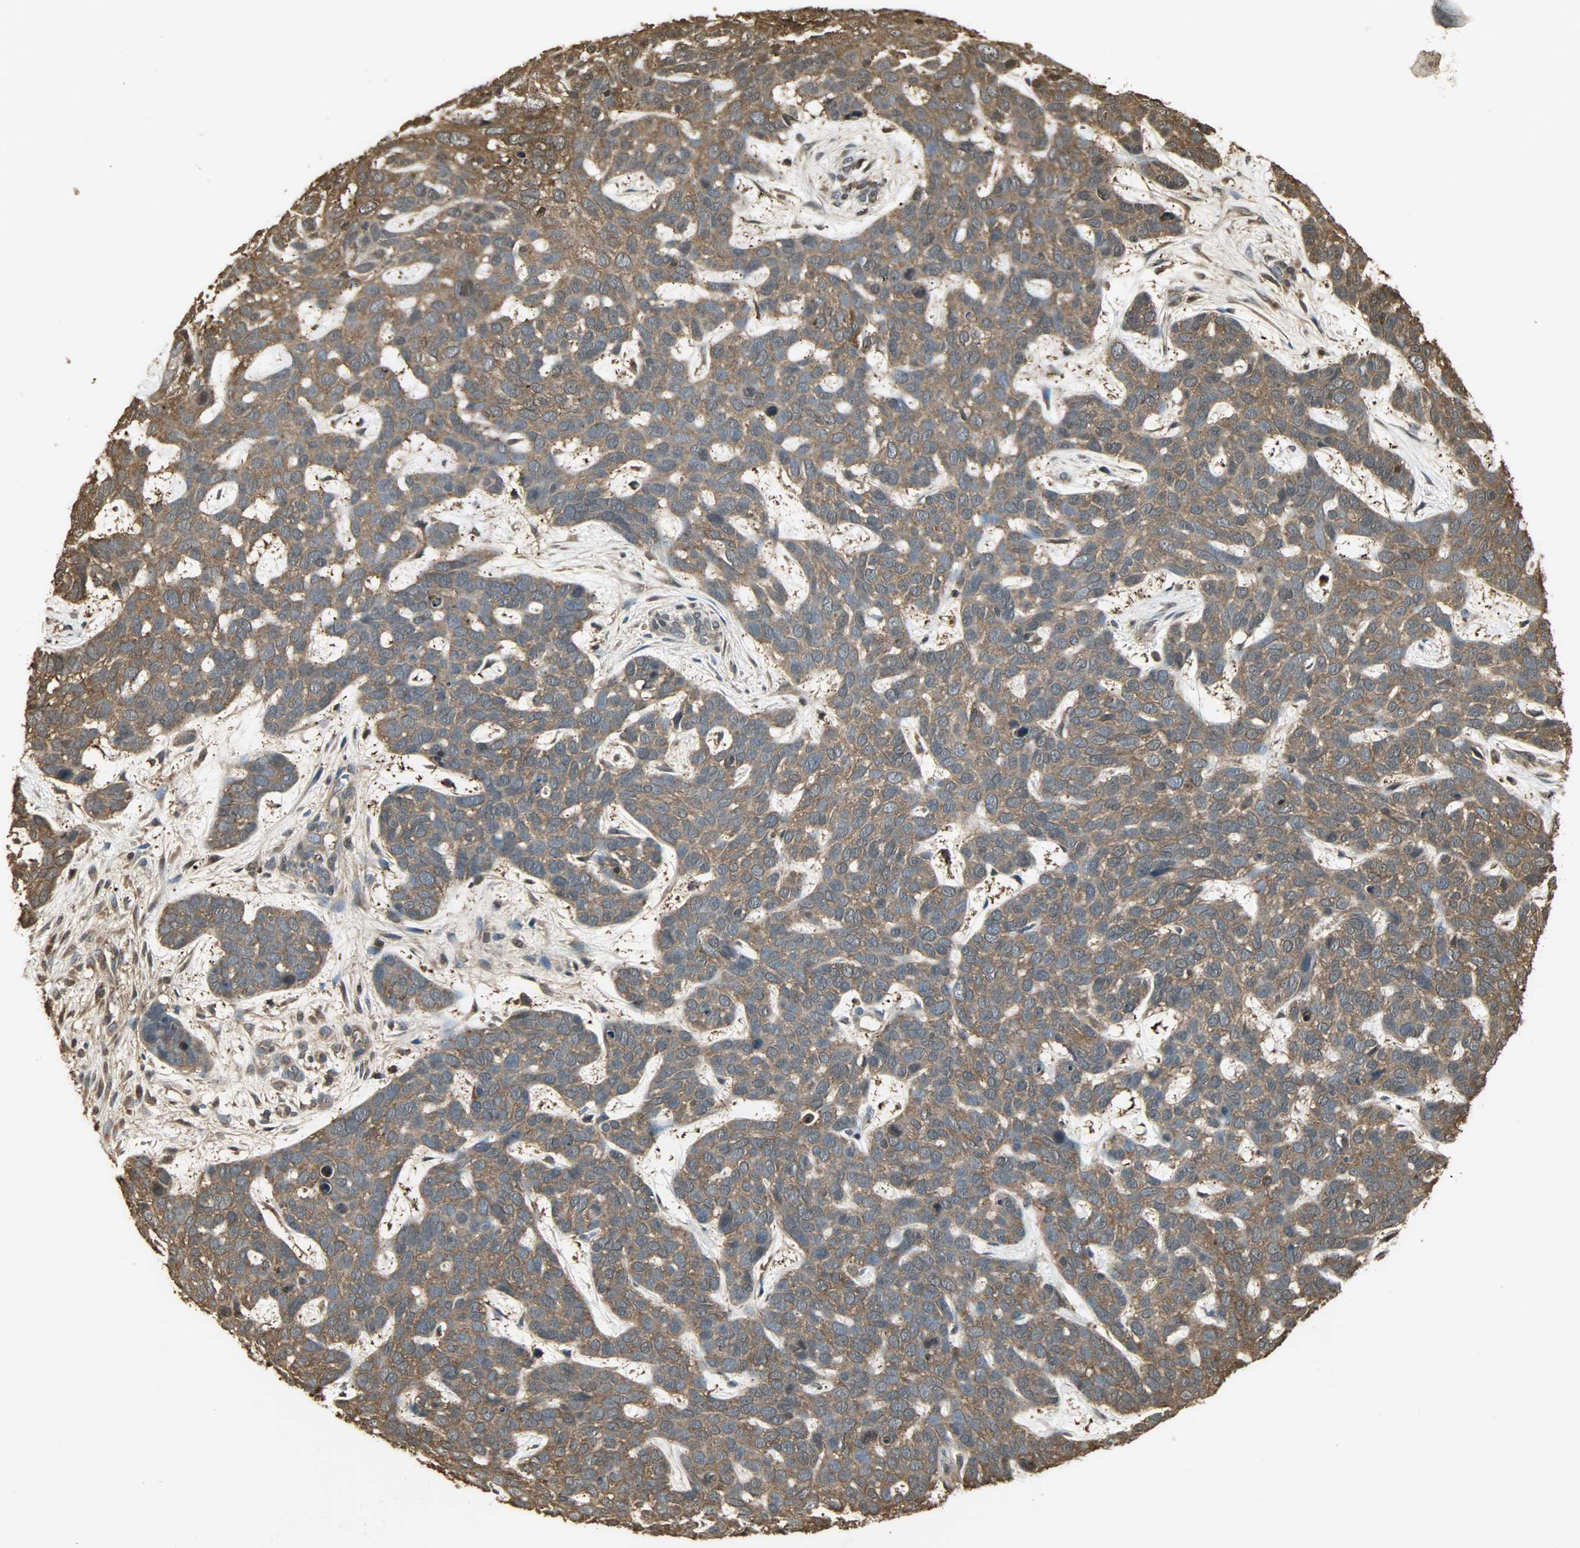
{"staining": {"intensity": "strong", "quantity": ">75%", "location": "cytoplasmic/membranous"}, "tissue": "skin cancer", "cell_type": "Tumor cells", "image_type": "cancer", "snomed": [{"axis": "morphology", "description": "Basal cell carcinoma"}, {"axis": "topography", "description": "Skin"}], "caption": "There is high levels of strong cytoplasmic/membranous positivity in tumor cells of skin cancer, as demonstrated by immunohistochemical staining (brown color).", "gene": "YWHAZ", "patient": {"sex": "male", "age": 87}}